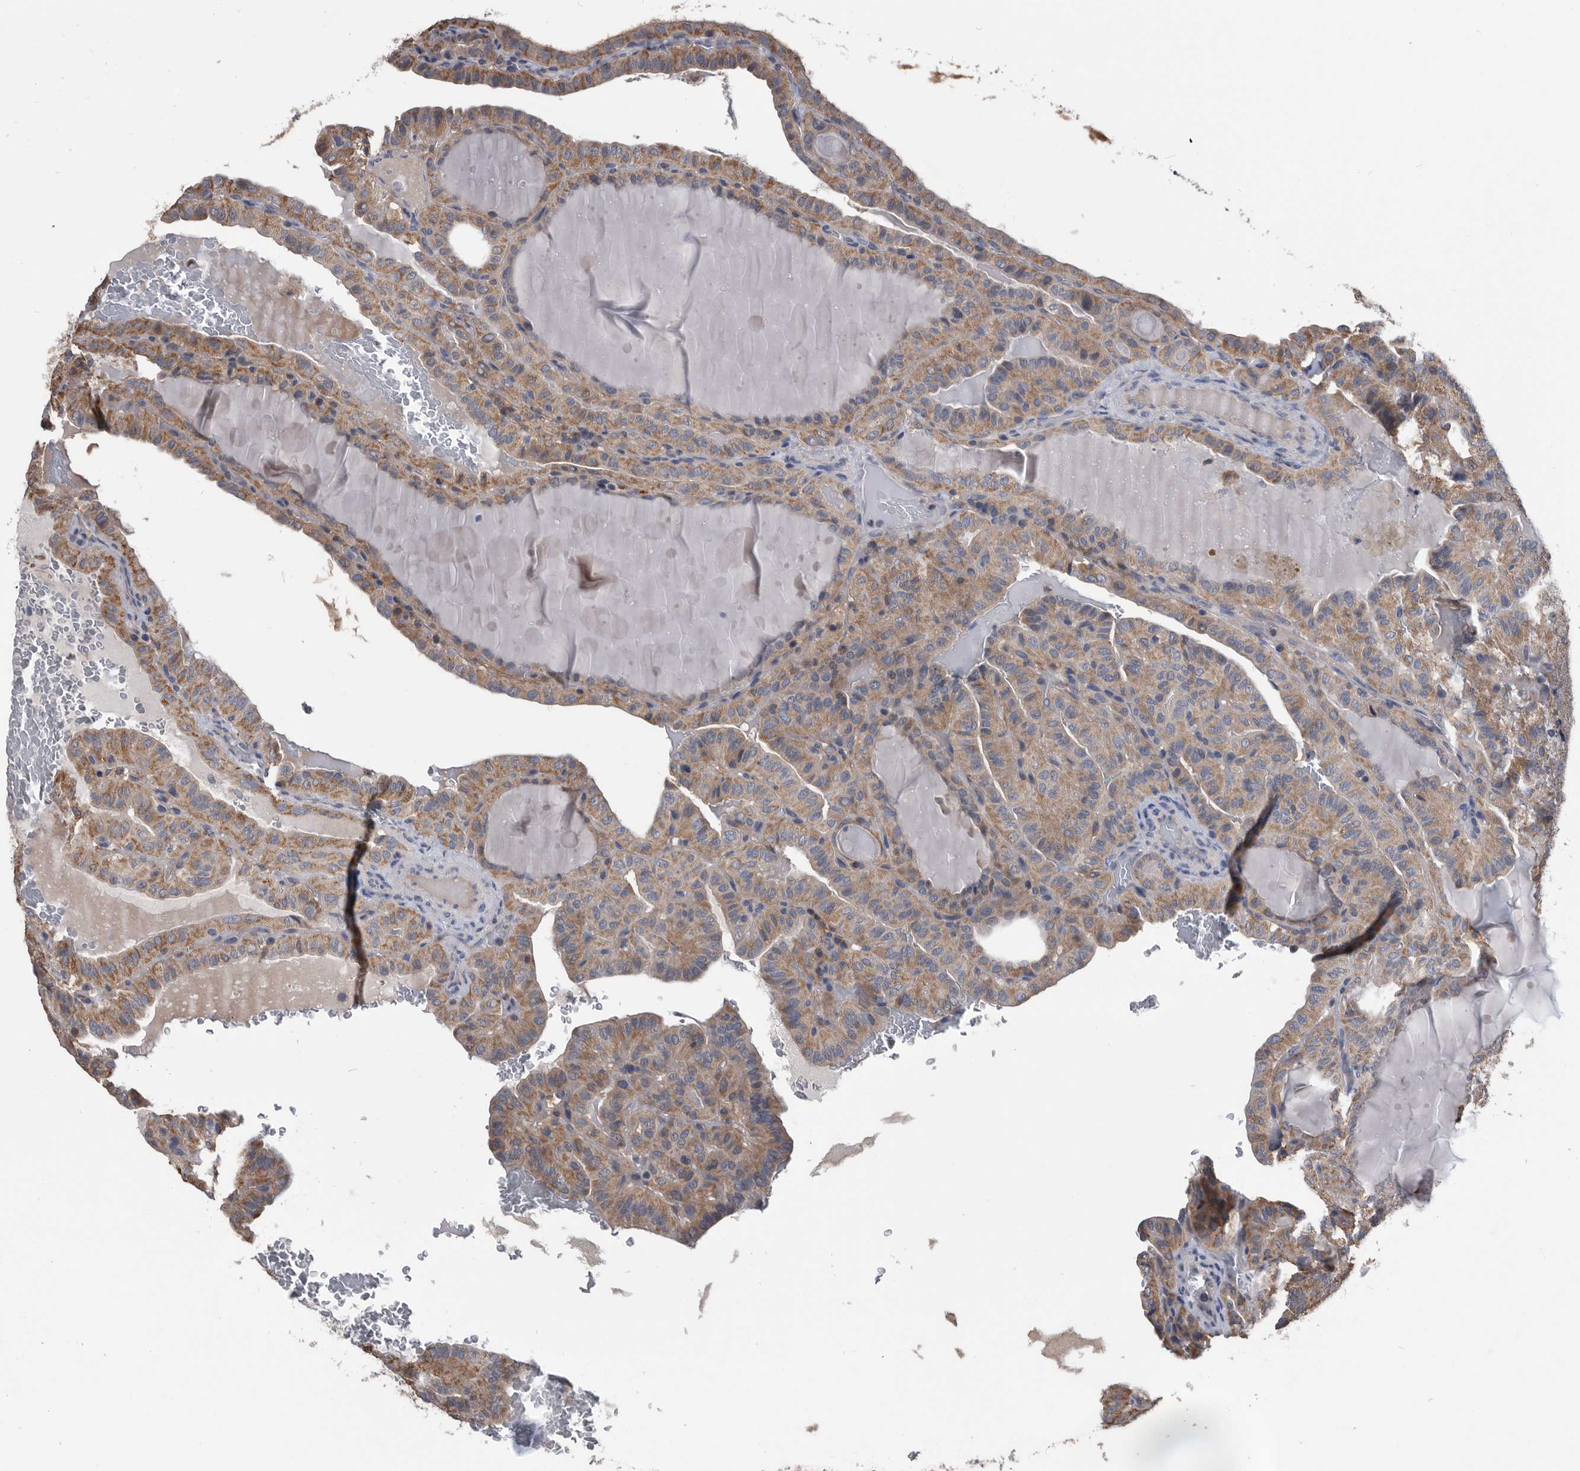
{"staining": {"intensity": "moderate", "quantity": ">75%", "location": "cytoplasmic/membranous"}, "tissue": "thyroid cancer", "cell_type": "Tumor cells", "image_type": "cancer", "snomed": [{"axis": "morphology", "description": "Papillary adenocarcinoma, NOS"}, {"axis": "topography", "description": "Thyroid gland"}], "caption": "Immunohistochemical staining of human thyroid papillary adenocarcinoma exhibits medium levels of moderate cytoplasmic/membranous protein expression in approximately >75% of tumor cells.", "gene": "NRBP1", "patient": {"sex": "male", "age": 77}}